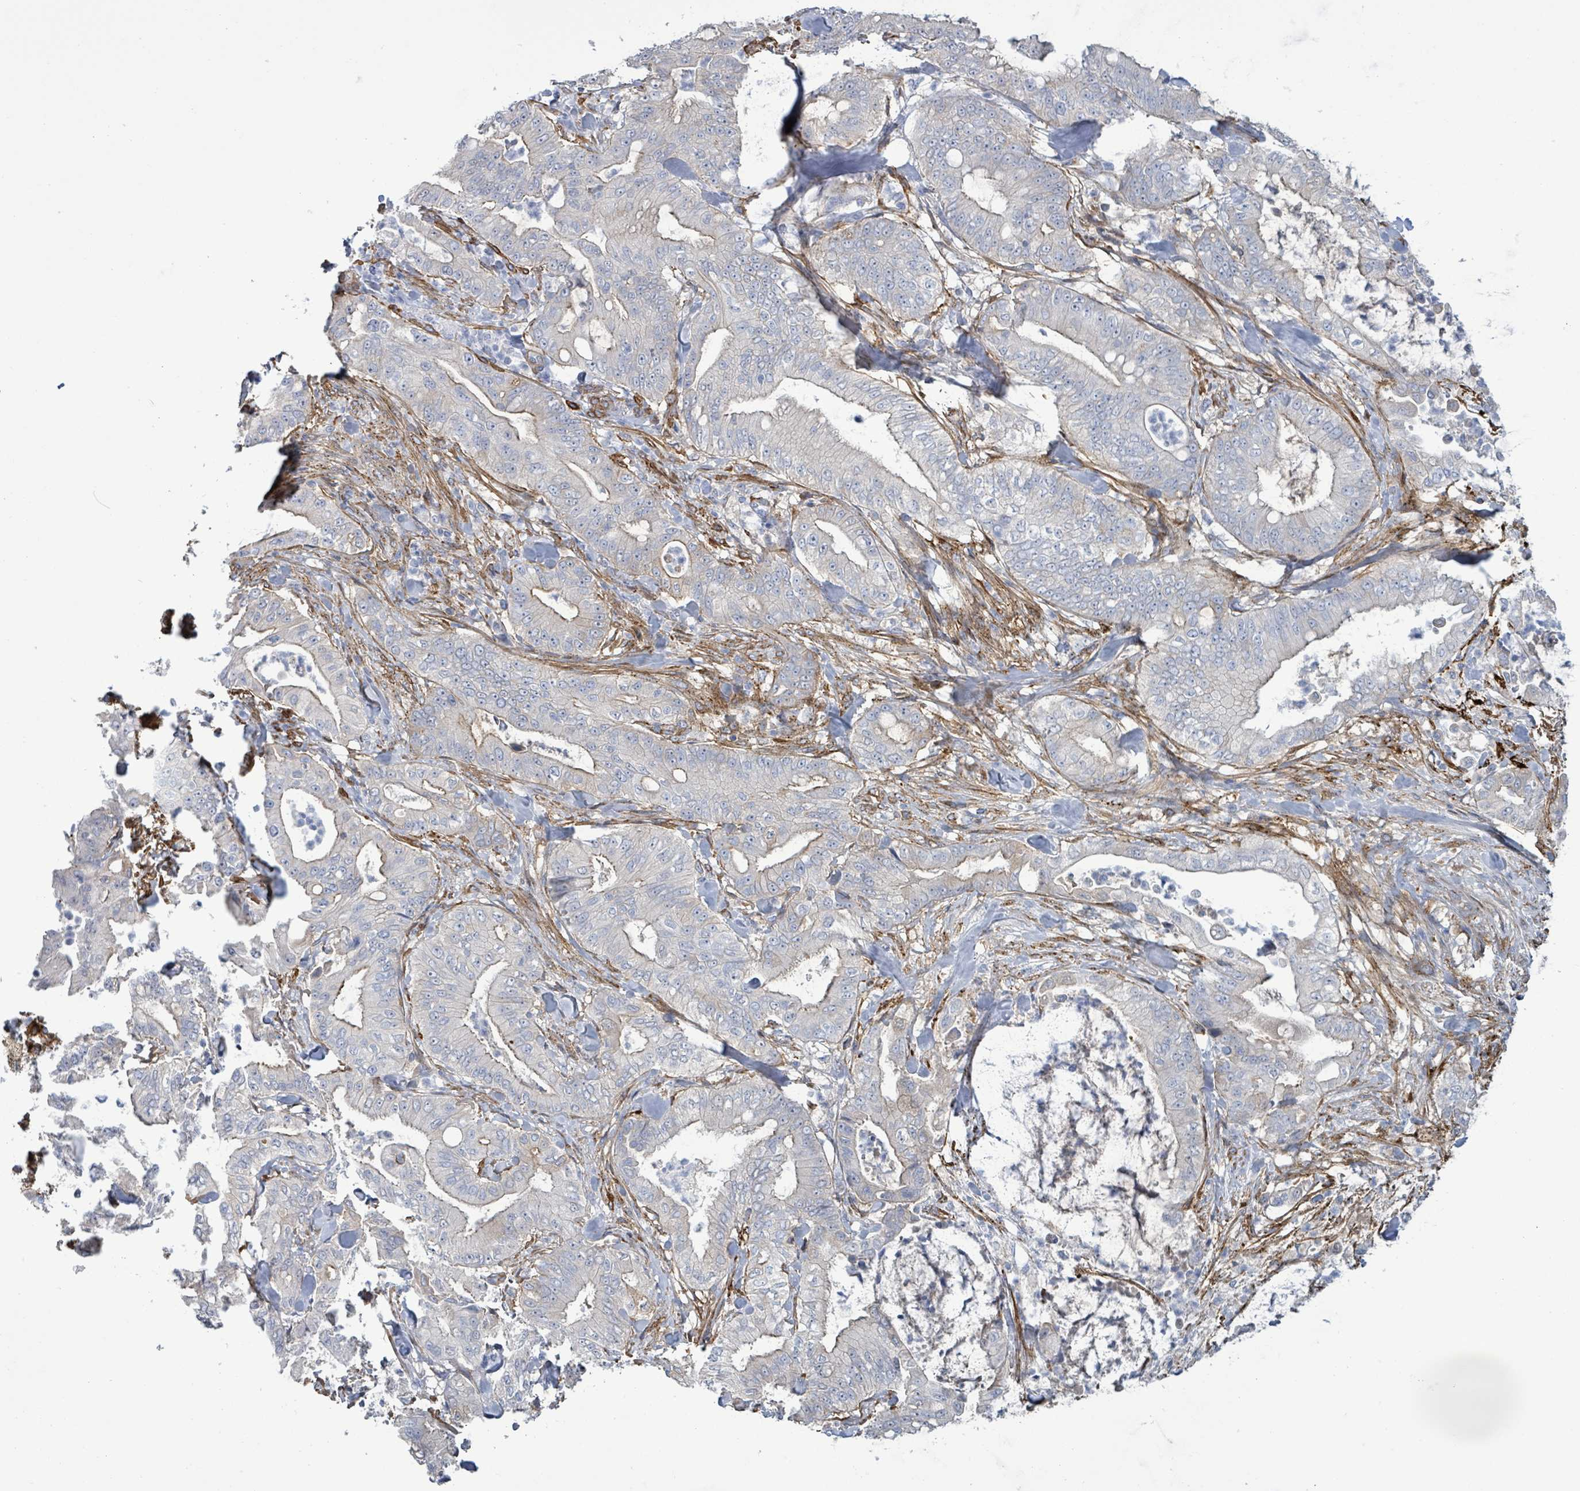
{"staining": {"intensity": "negative", "quantity": "none", "location": "none"}, "tissue": "pancreatic cancer", "cell_type": "Tumor cells", "image_type": "cancer", "snomed": [{"axis": "morphology", "description": "Adenocarcinoma, NOS"}, {"axis": "topography", "description": "Pancreas"}], "caption": "This is a micrograph of immunohistochemistry (IHC) staining of pancreatic adenocarcinoma, which shows no staining in tumor cells.", "gene": "DMRTC1B", "patient": {"sex": "male", "age": 71}}